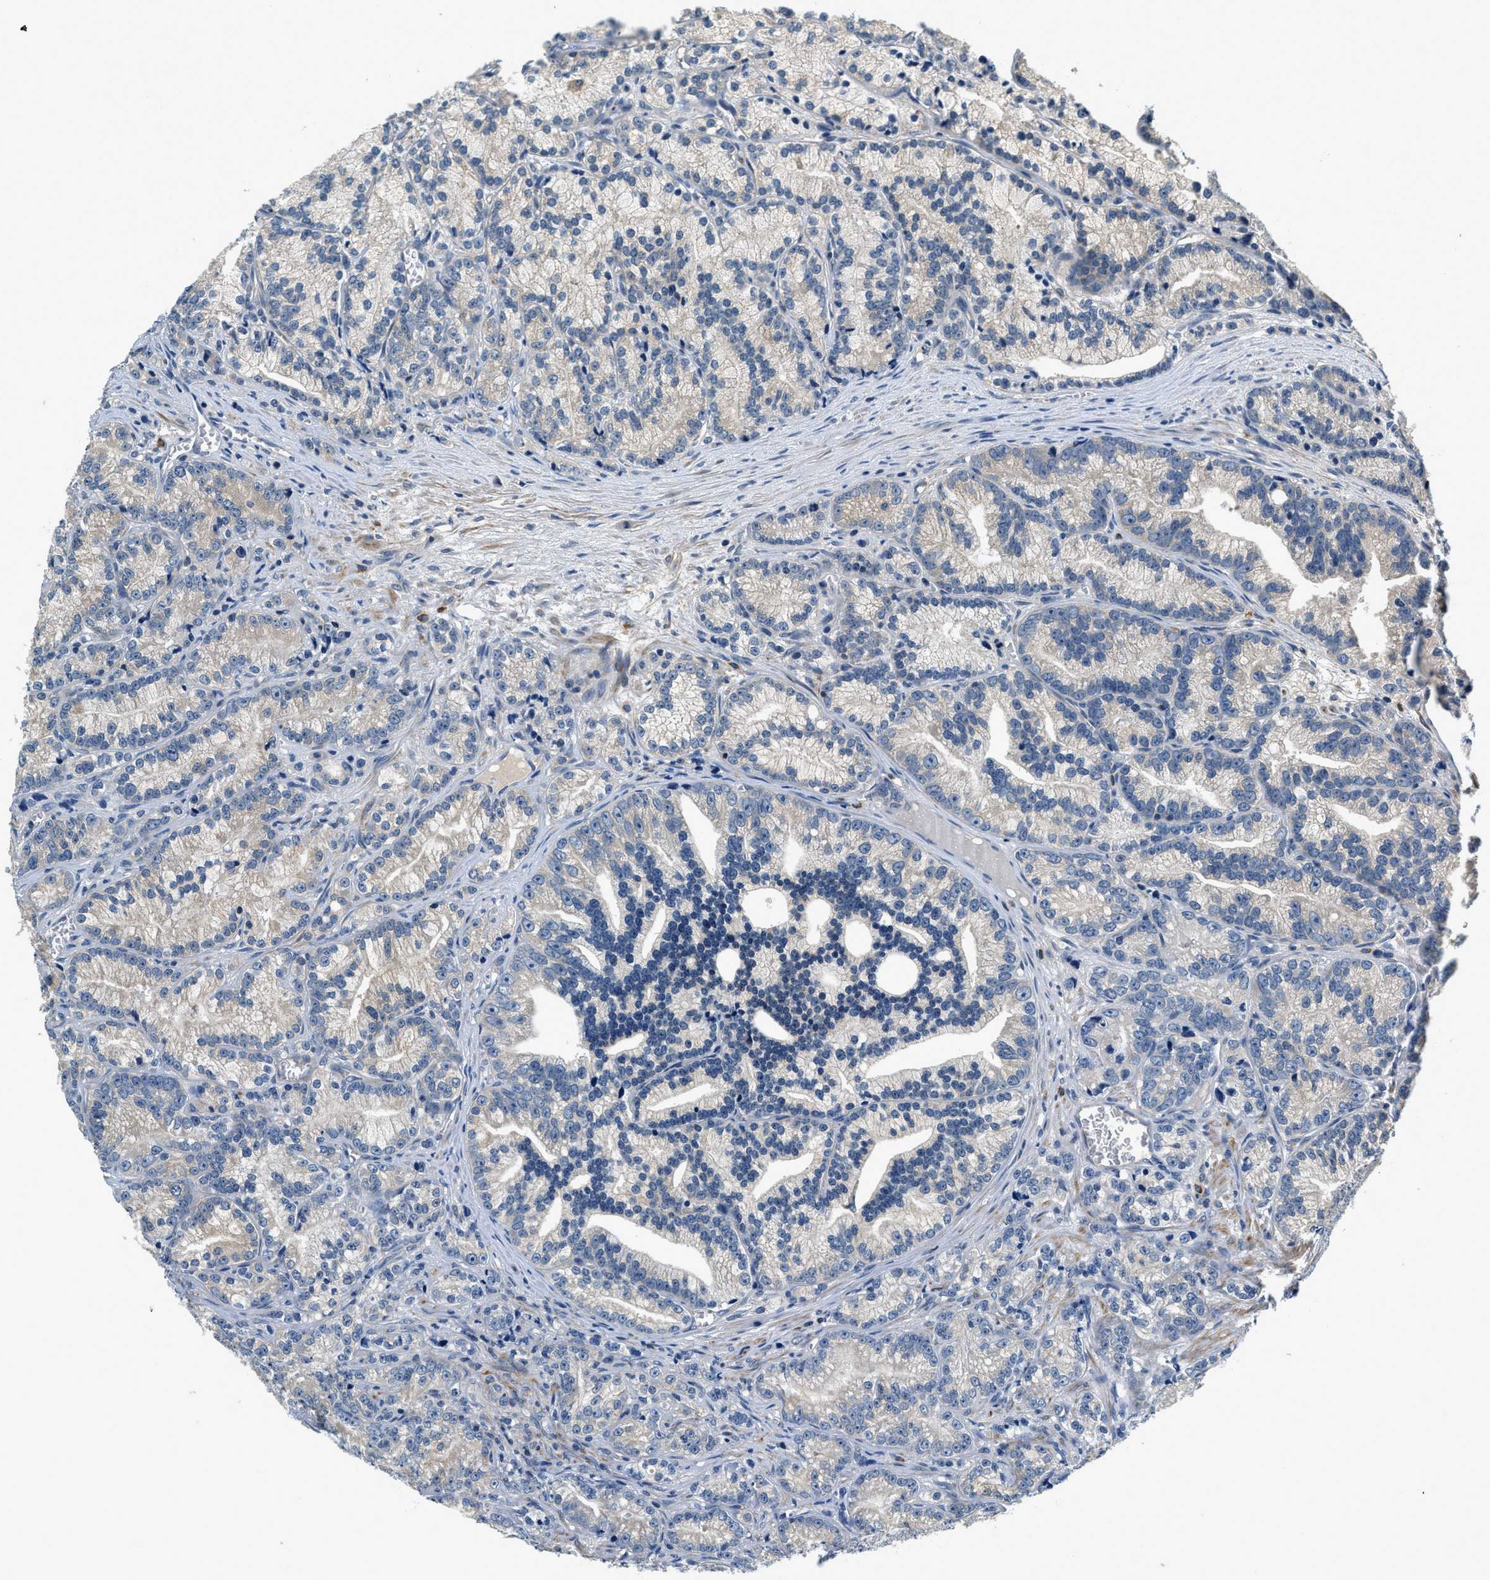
{"staining": {"intensity": "weak", "quantity": "25%-75%", "location": "cytoplasmic/membranous"}, "tissue": "prostate cancer", "cell_type": "Tumor cells", "image_type": "cancer", "snomed": [{"axis": "morphology", "description": "Adenocarcinoma, Low grade"}, {"axis": "topography", "description": "Prostate"}], "caption": "Tumor cells exhibit low levels of weak cytoplasmic/membranous staining in approximately 25%-75% of cells in human prostate cancer.", "gene": "RESF1", "patient": {"sex": "male", "age": 89}}